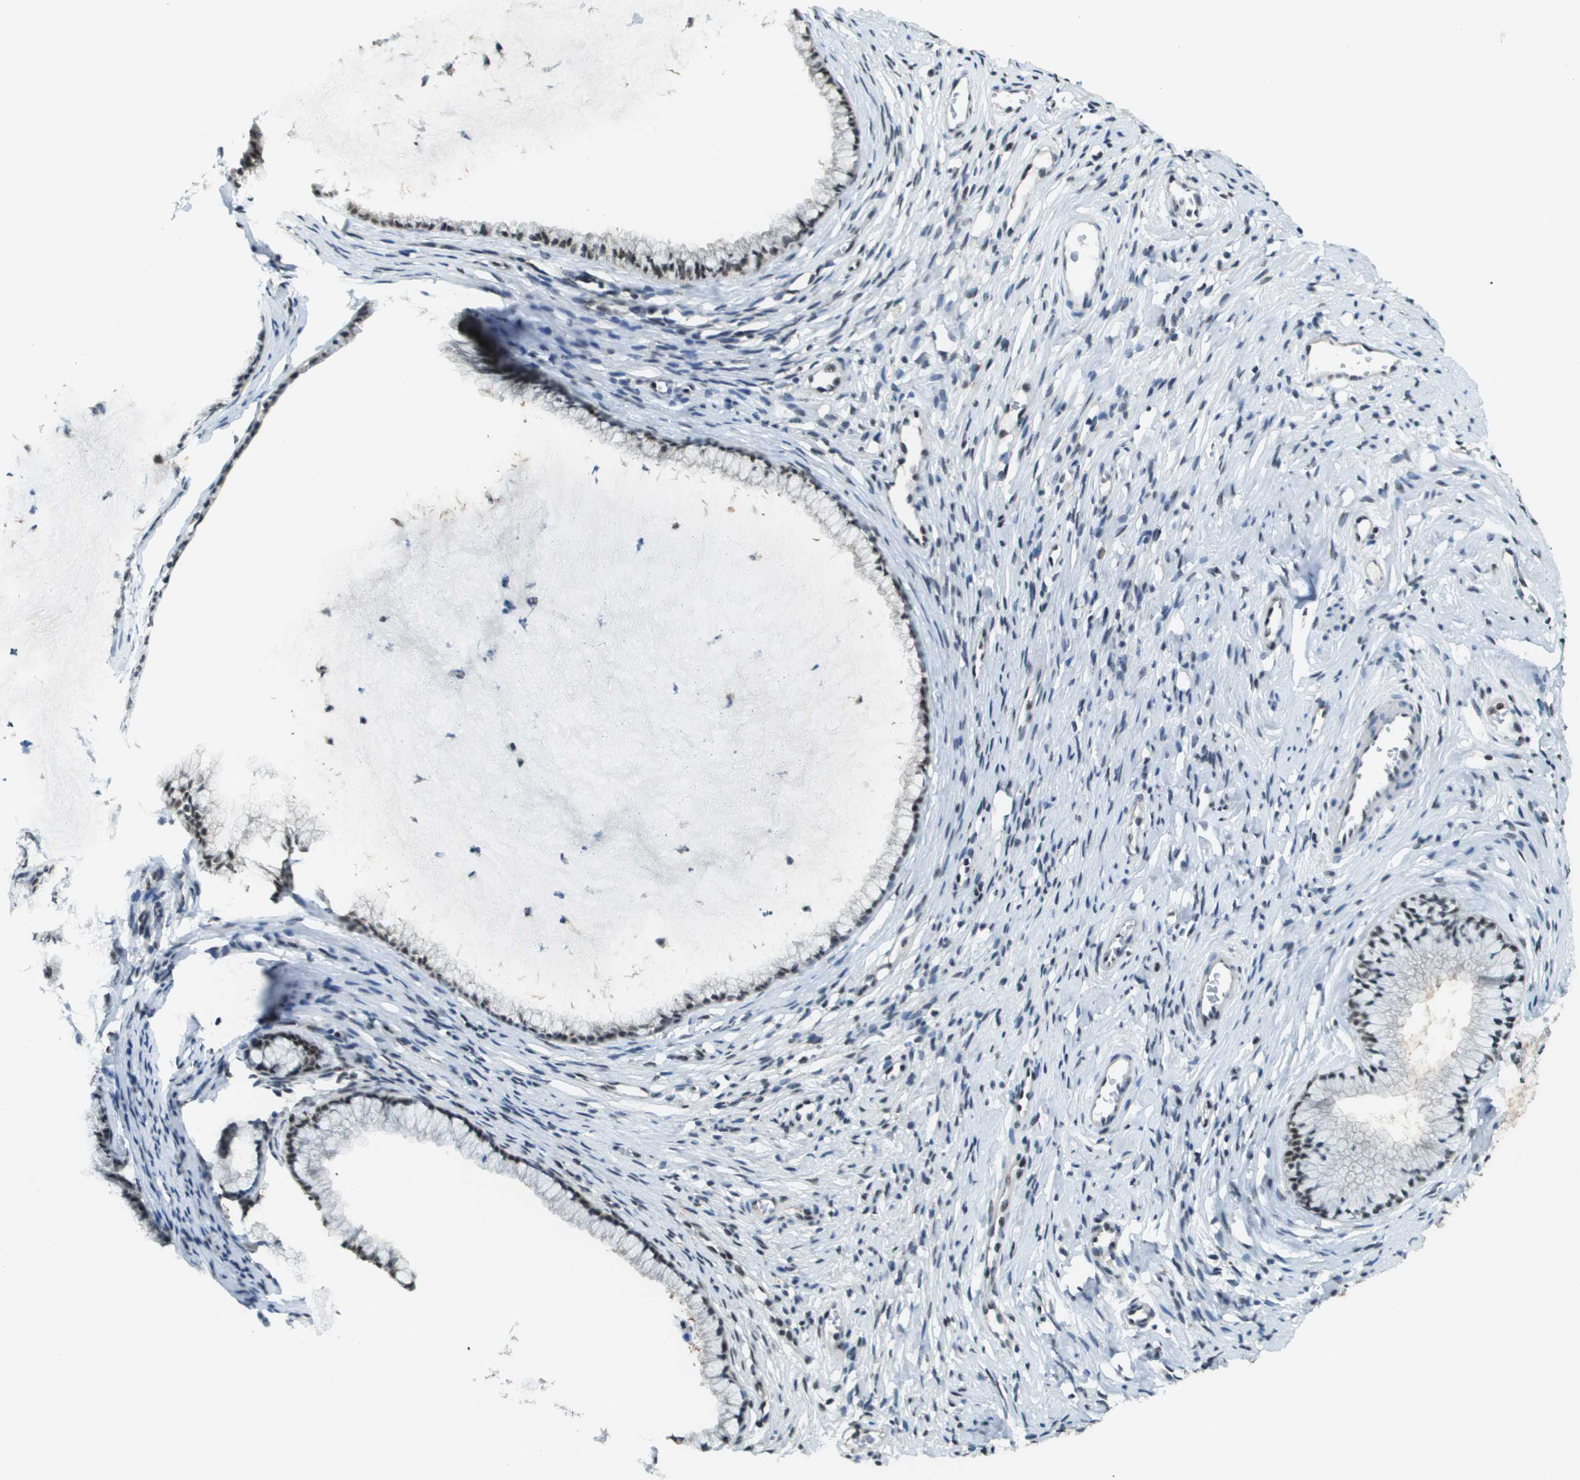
{"staining": {"intensity": "weak", "quantity": ">75%", "location": "nuclear"}, "tissue": "cervix", "cell_type": "Glandular cells", "image_type": "normal", "snomed": [{"axis": "morphology", "description": "Normal tissue, NOS"}, {"axis": "topography", "description": "Cervix"}], "caption": "Glandular cells exhibit low levels of weak nuclear expression in approximately >75% of cells in benign cervix. (DAB (3,3'-diaminobenzidine) IHC with brightfield microscopy, high magnification).", "gene": "SP100", "patient": {"sex": "female", "age": 77}}